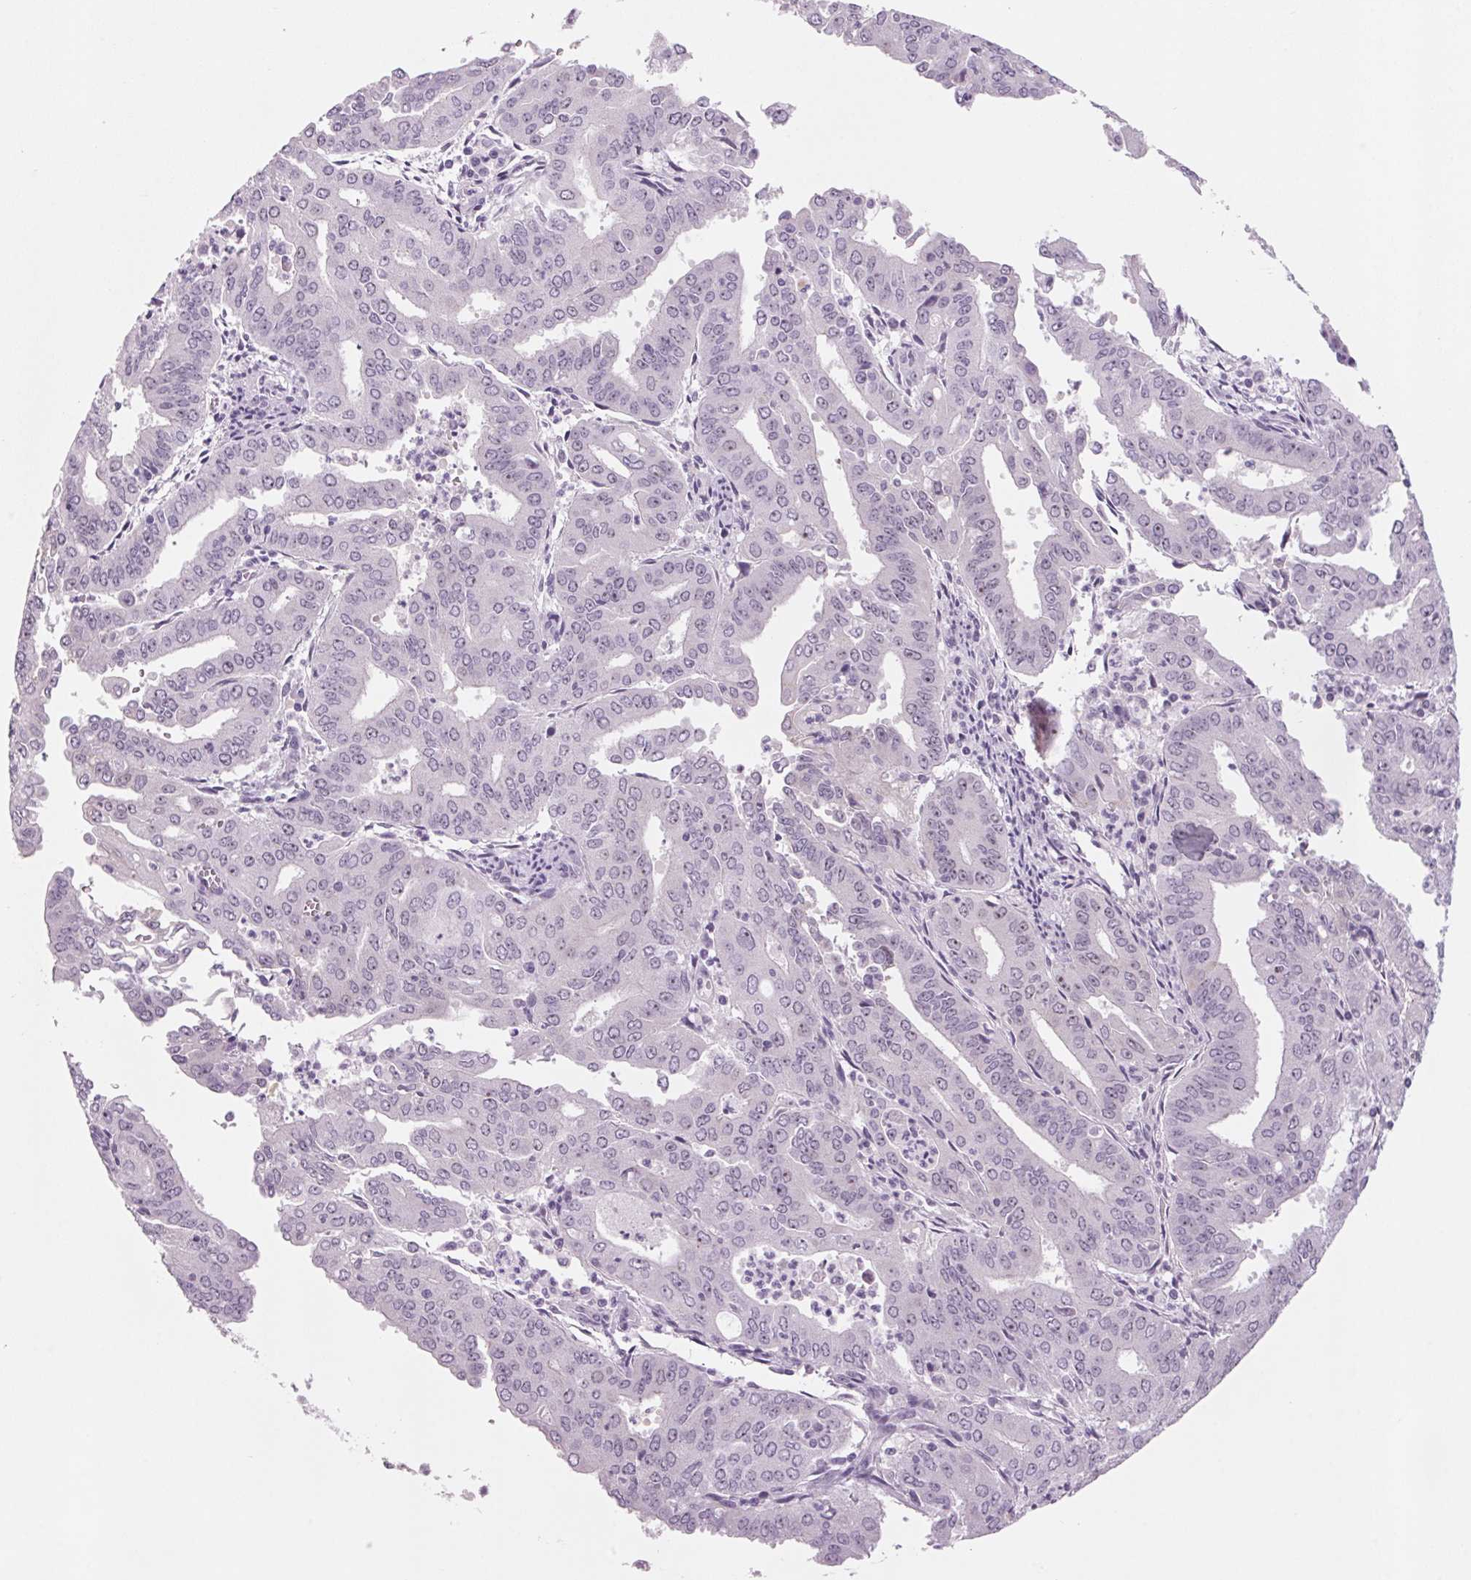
{"staining": {"intensity": "negative", "quantity": "none", "location": "none"}, "tissue": "cervical cancer", "cell_type": "Tumor cells", "image_type": "cancer", "snomed": [{"axis": "morphology", "description": "Adenocarcinoma, NOS"}, {"axis": "topography", "description": "Cervix"}], "caption": "Immunohistochemistry (IHC) photomicrograph of human cervical adenocarcinoma stained for a protein (brown), which reveals no expression in tumor cells.", "gene": "DNTTIP2", "patient": {"sex": "female", "age": 56}}